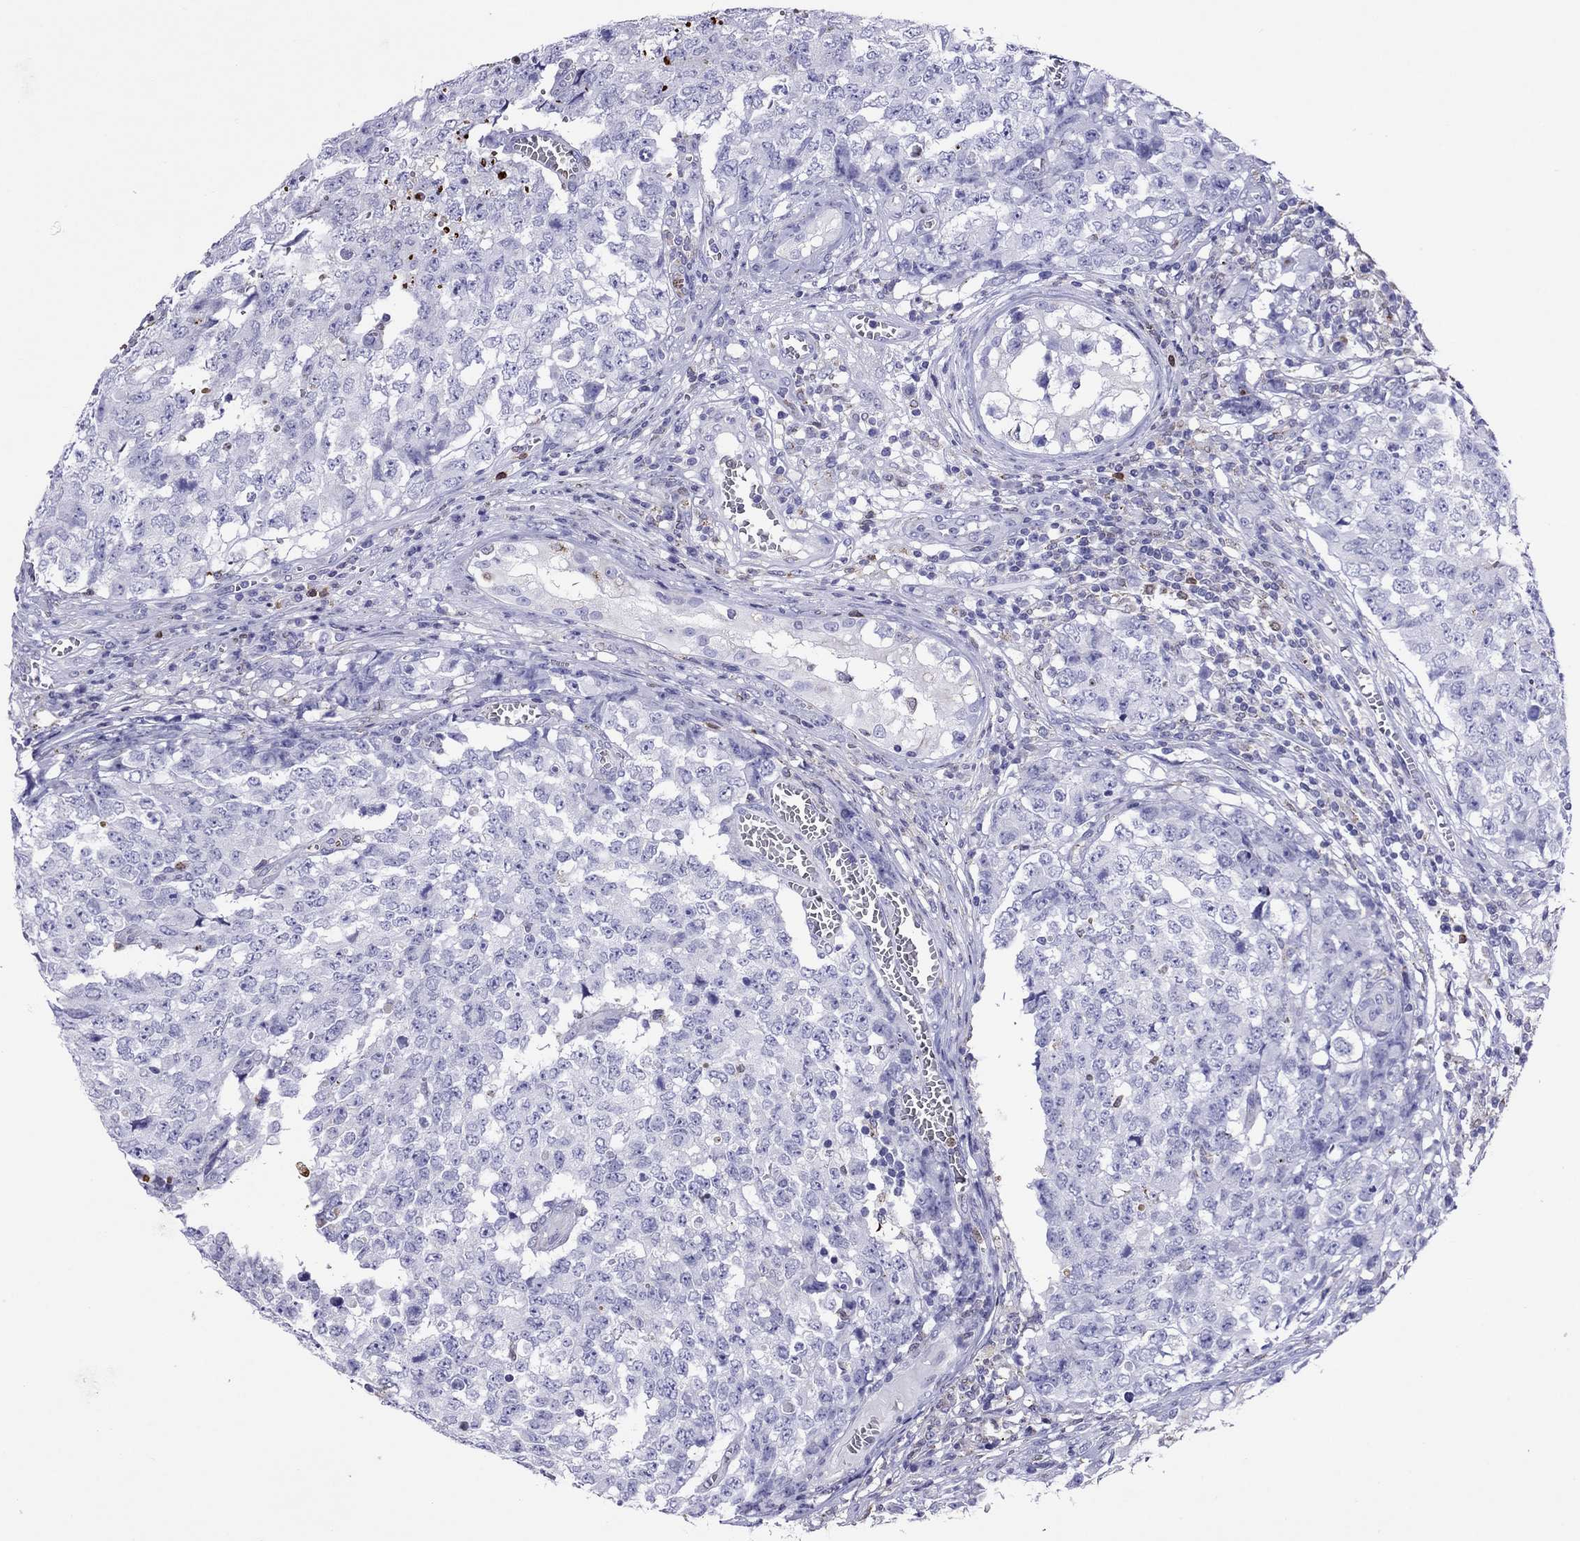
{"staining": {"intensity": "negative", "quantity": "none", "location": "none"}, "tissue": "testis cancer", "cell_type": "Tumor cells", "image_type": "cancer", "snomed": [{"axis": "morphology", "description": "Carcinoma, Embryonal, NOS"}, {"axis": "topography", "description": "Testis"}], "caption": "The IHC micrograph has no significant positivity in tumor cells of testis cancer tissue.", "gene": "SCG2", "patient": {"sex": "male", "age": 23}}